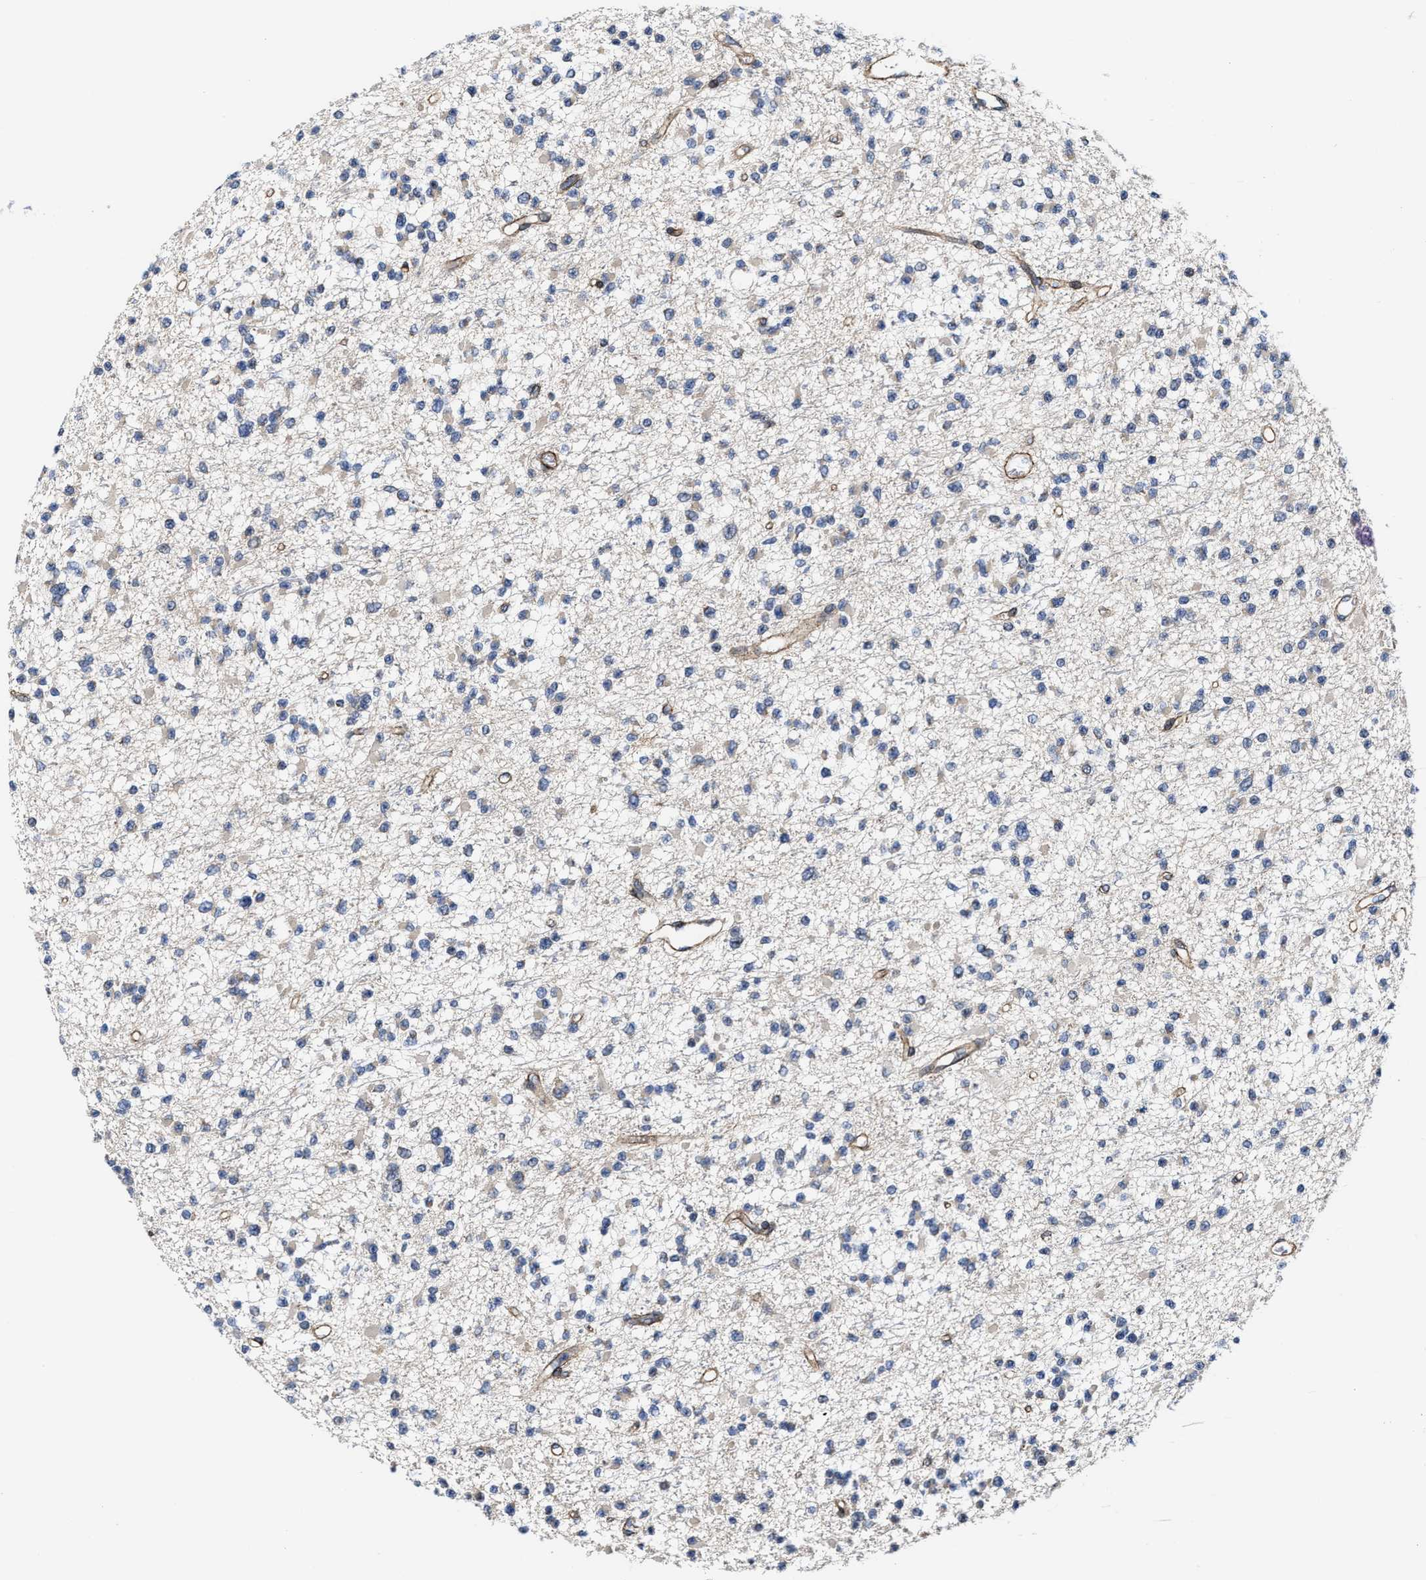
{"staining": {"intensity": "negative", "quantity": "none", "location": "none"}, "tissue": "glioma", "cell_type": "Tumor cells", "image_type": "cancer", "snomed": [{"axis": "morphology", "description": "Glioma, malignant, Low grade"}, {"axis": "topography", "description": "Brain"}], "caption": "This is an immunohistochemistry (IHC) histopathology image of human glioma. There is no positivity in tumor cells.", "gene": "TGFB1I1", "patient": {"sex": "female", "age": 22}}